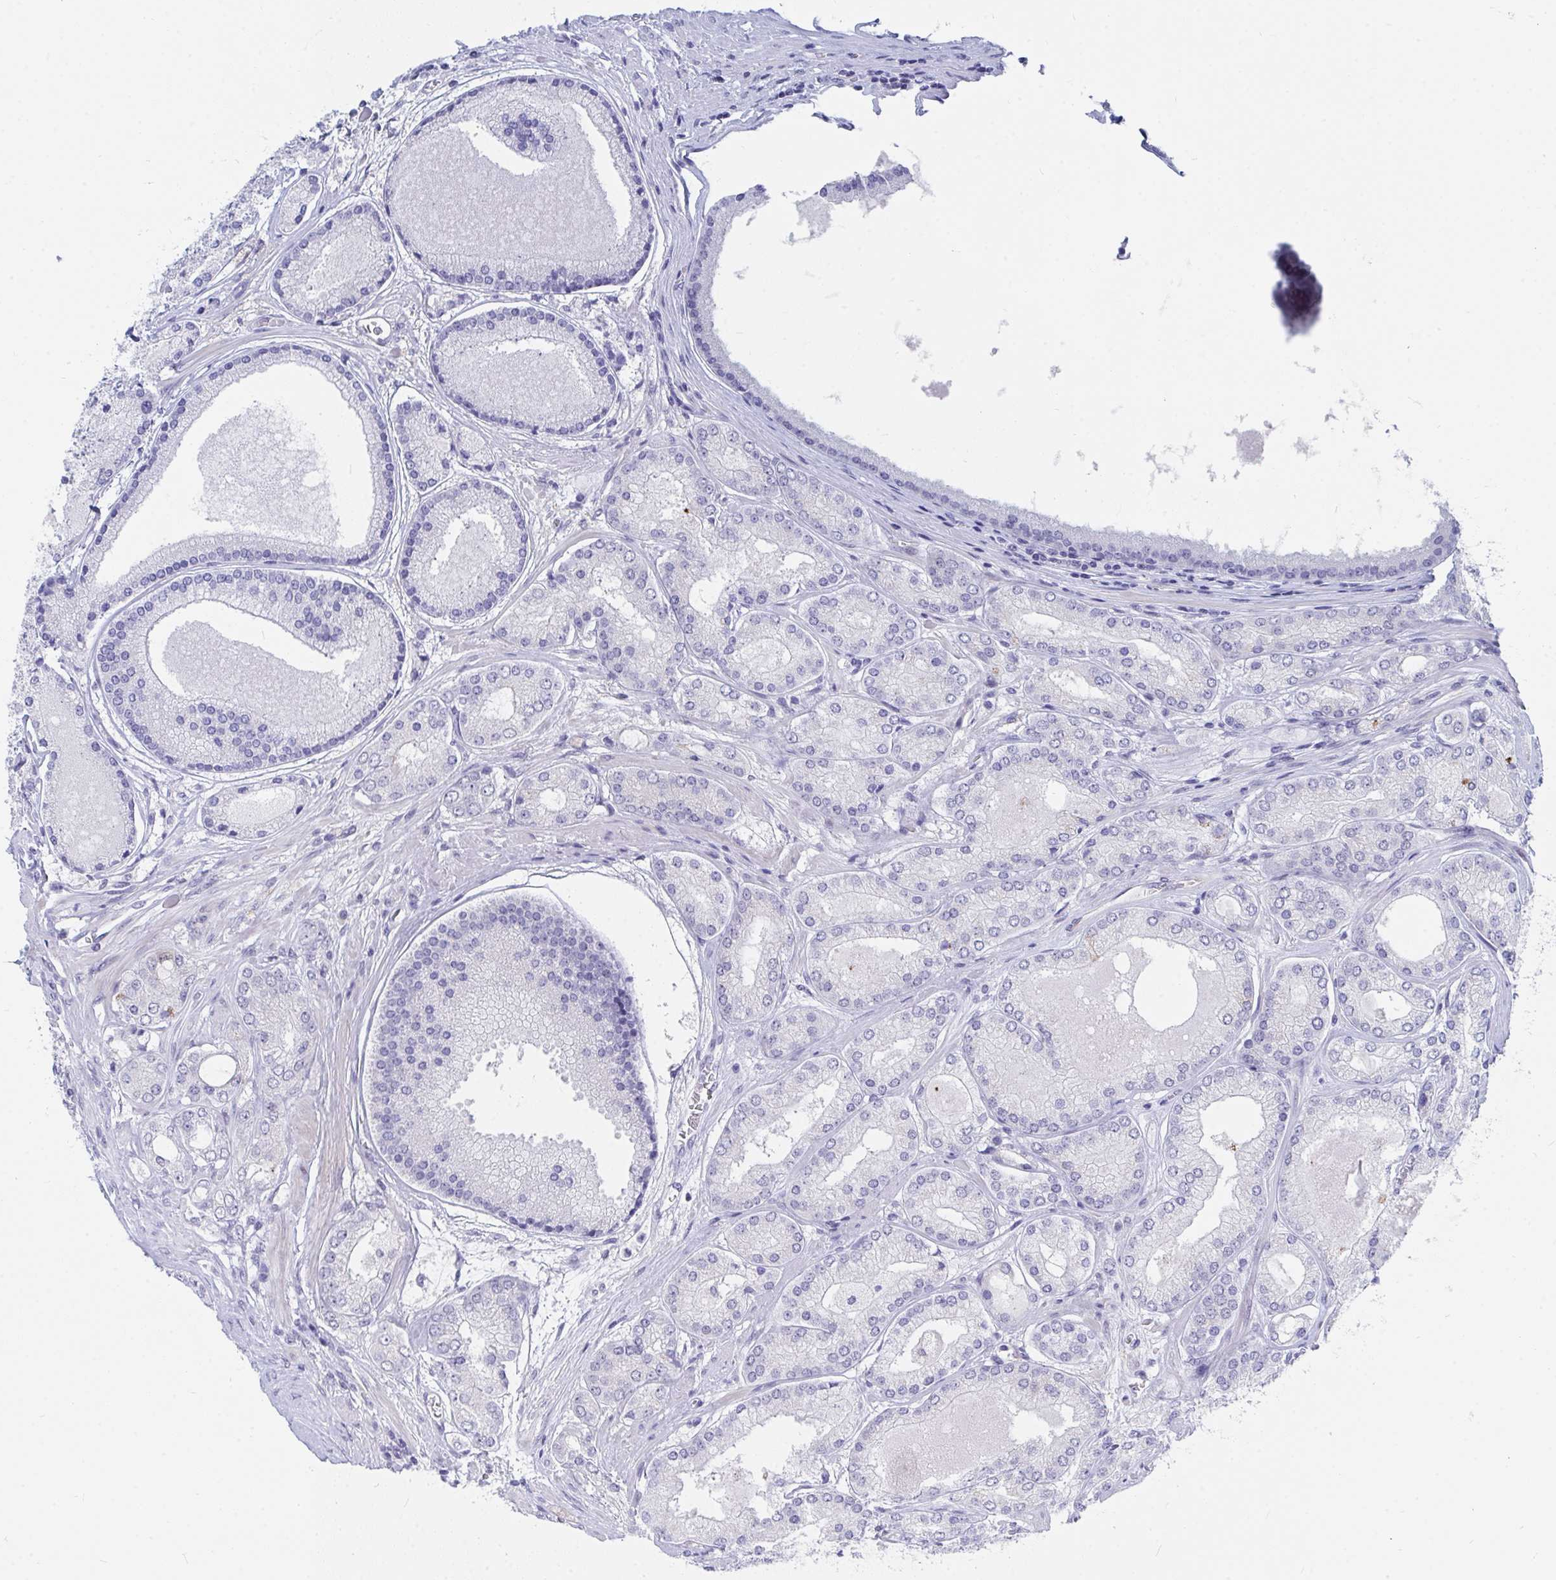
{"staining": {"intensity": "negative", "quantity": "none", "location": "none"}, "tissue": "prostate cancer", "cell_type": "Tumor cells", "image_type": "cancer", "snomed": [{"axis": "morphology", "description": "Adenocarcinoma, High grade"}, {"axis": "topography", "description": "Prostate"}], "caption": "Prostate cancer (high-grade adenocarcinoma) was stained to show a protein in brown. There is no significant expression in tumor cells.", "gene": "DAOA", "patient": {"sex": "male", "age": 67}}